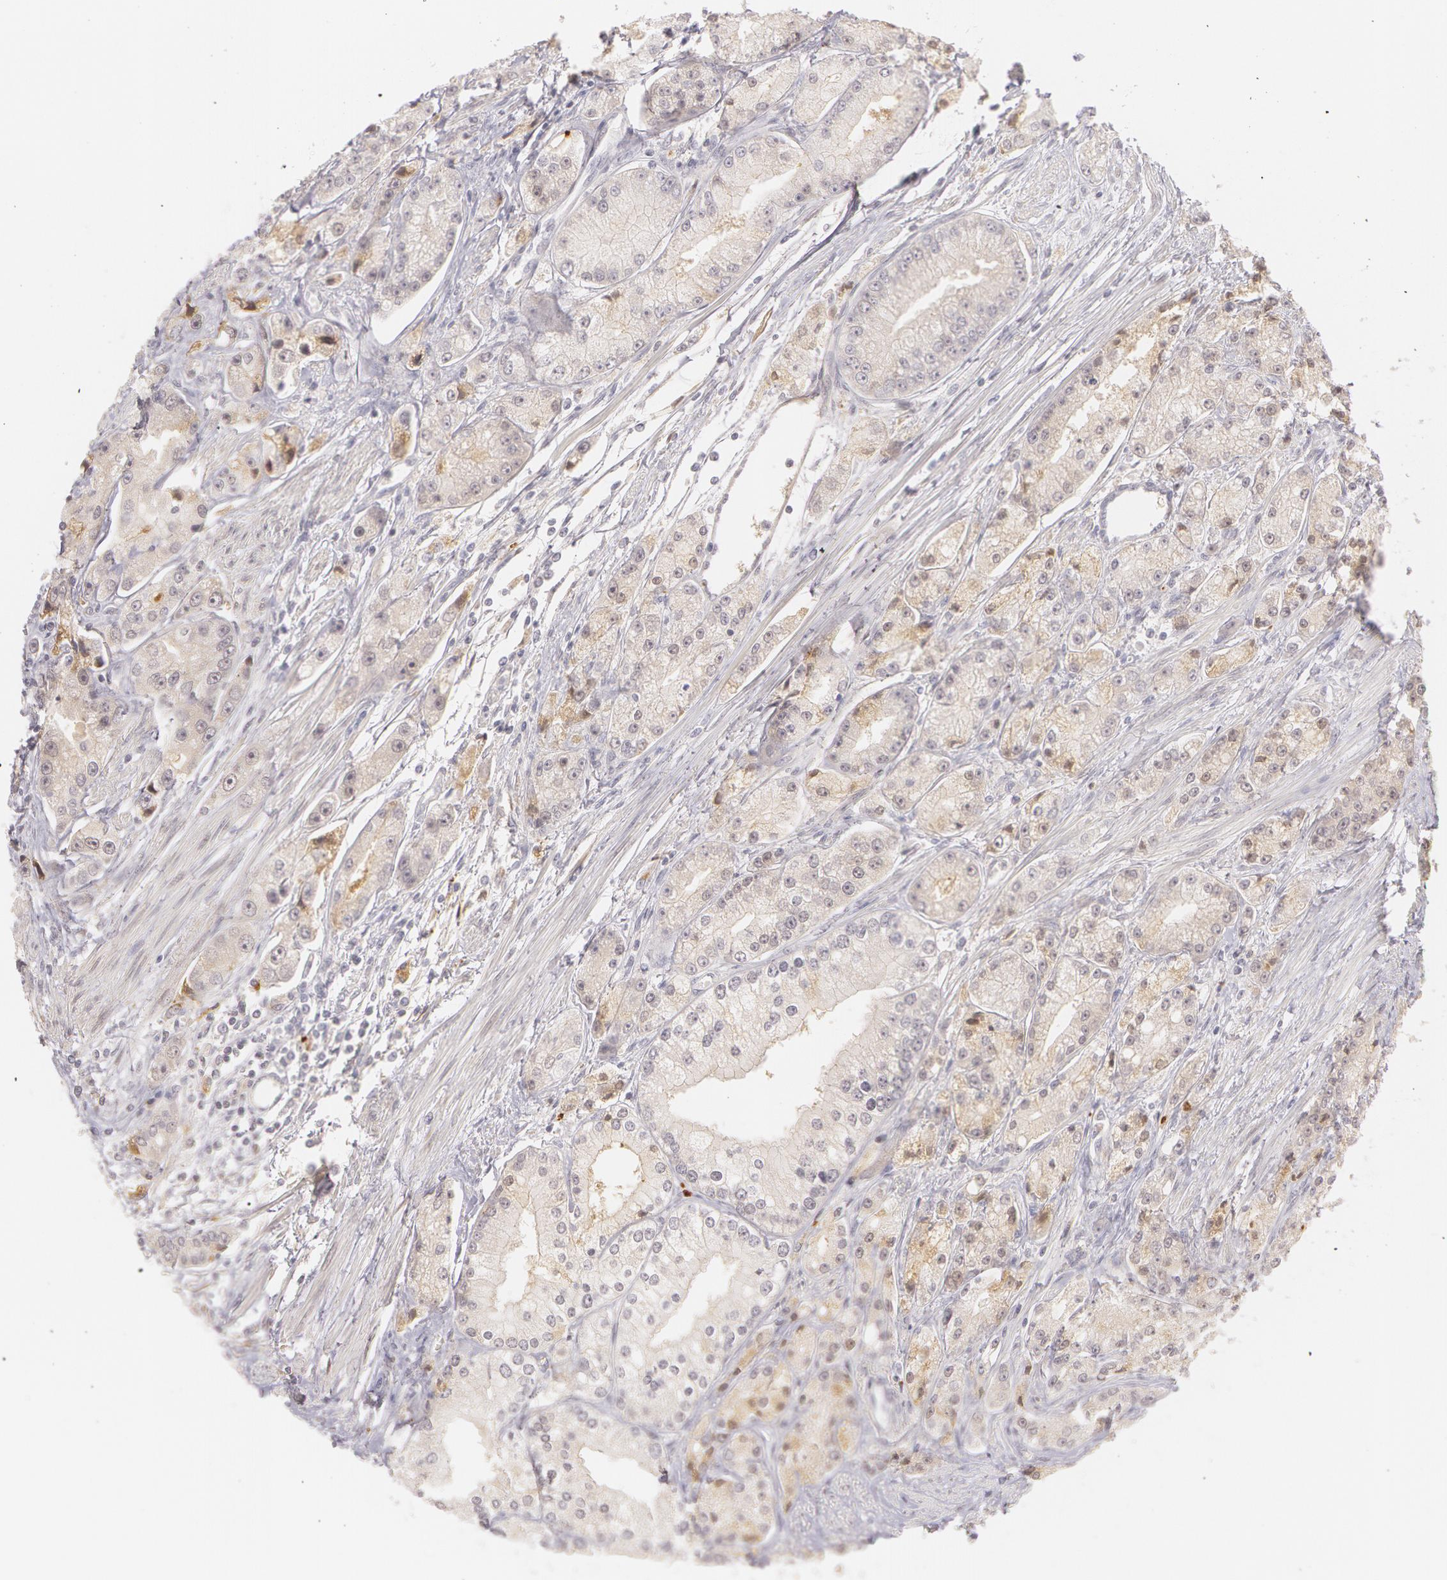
{"staining": {"intensity": "weak", "quantity": "<25%", "location": "cytoplasmic/membranous,nuclear"}, "tissue": "prostate cancer", "cell_type": "Tumor cells", "image_type": "cancer", "snomed": [{"axis": "morphology", "description": "Adenocarcinoma, Medium grade"}, {"axis": "topography", "description": "Prostate"}], "caption": "Tumor cells are negative for protein expression in human prostate medium-grade adenocarcinoma.", "gene": "LBP", "patient": {"sex": "male", "age": 72}}